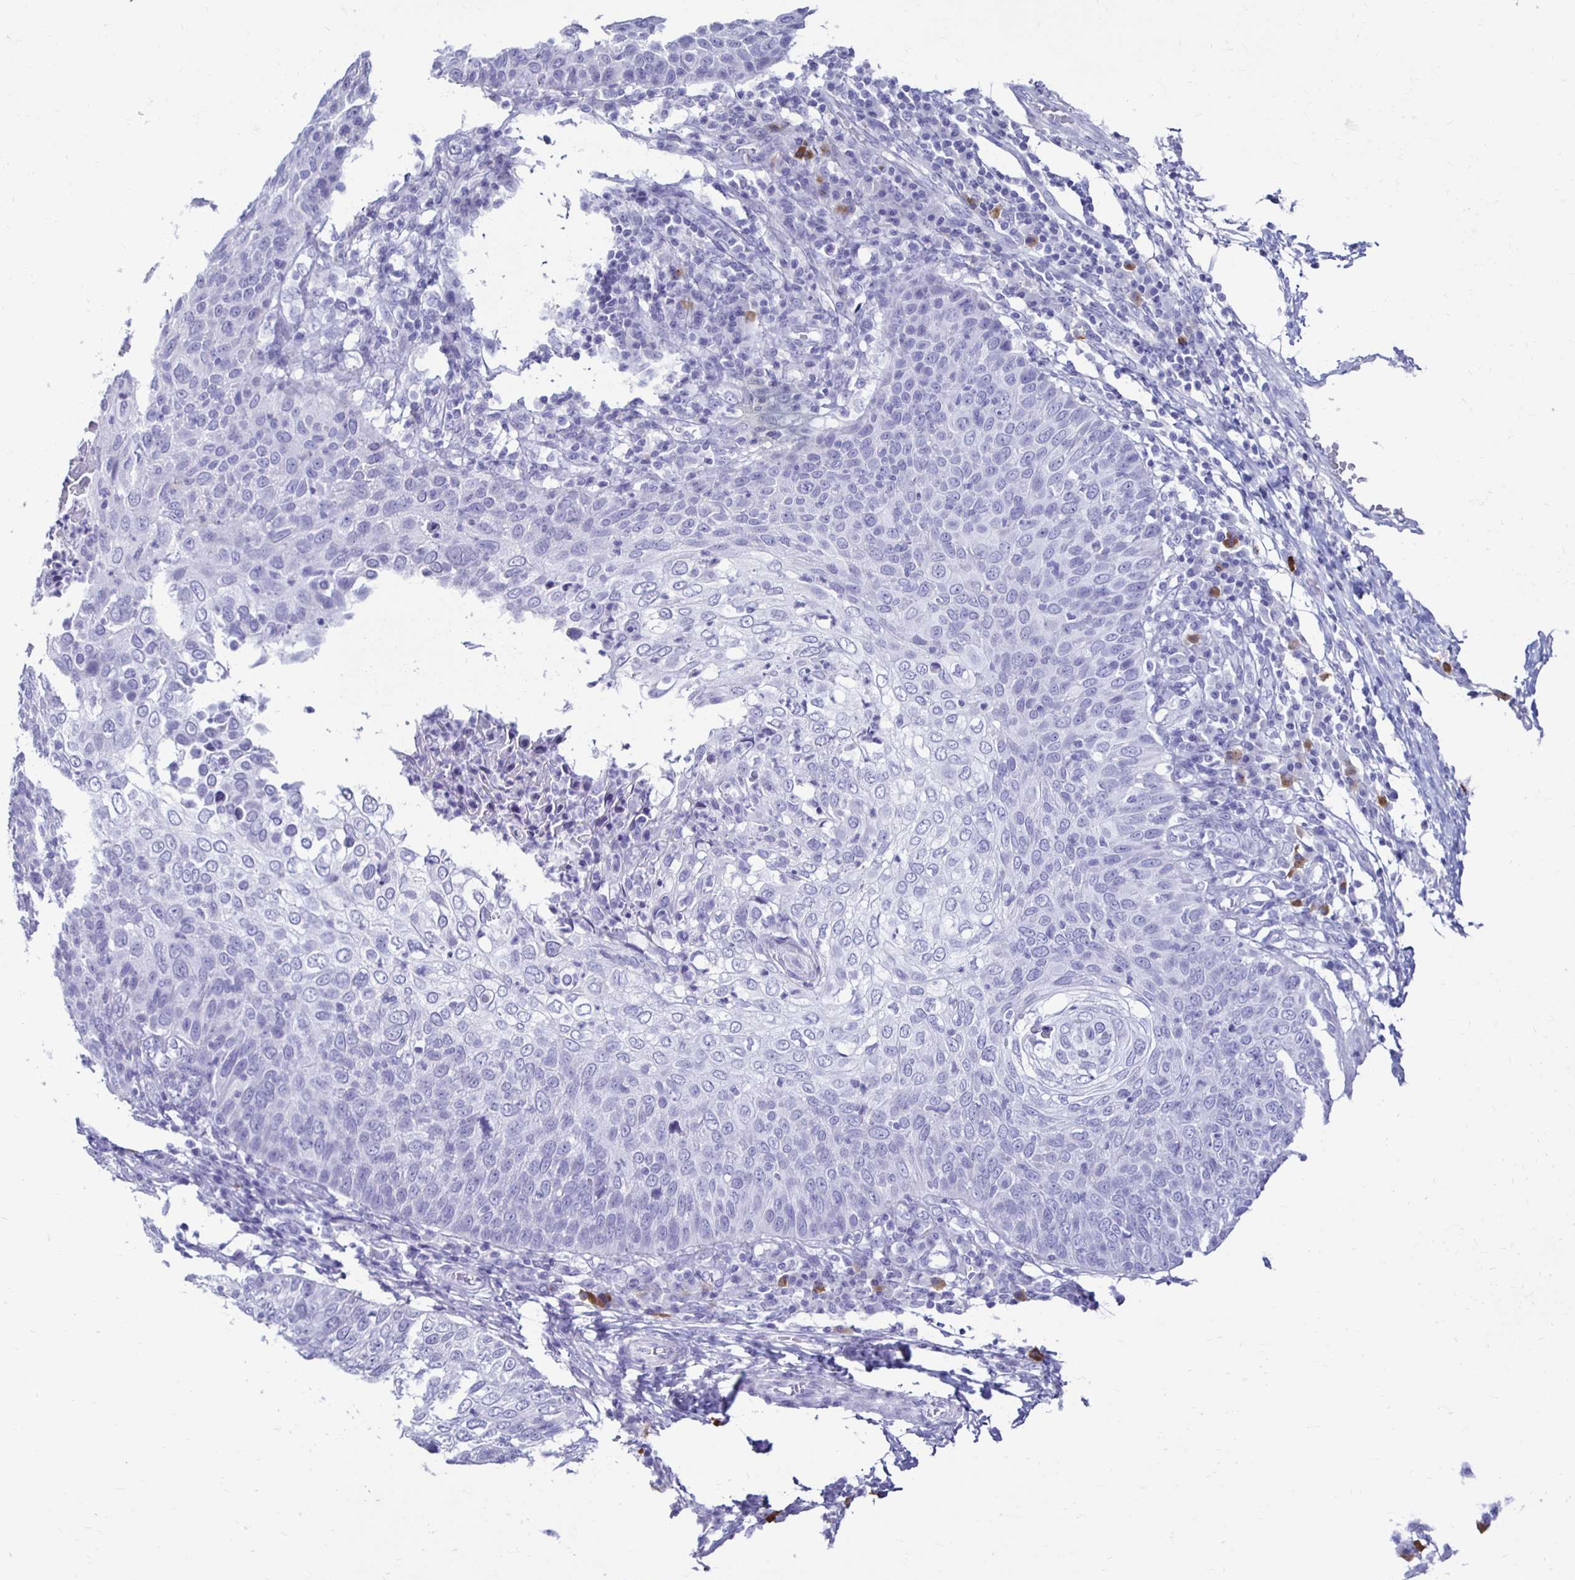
{"staining": {"intensity": "negative", "quantity": "none", "location": "none"}, "tissue": "skin cancer", "cell_type": "Tumor cells", "image_type": "cancer", "snomed": [{"axis": "morphology", "description": "Squamous cell carcinoma, NOS"}, {"axis": "topography", "description": "Skin"}], "caption": "Immunohistochemistry of human skin squamous cell carcinoma displays no expression in tumor cells.", "gene": "CST5", "patient": {"sex": "male", "age": 87}}